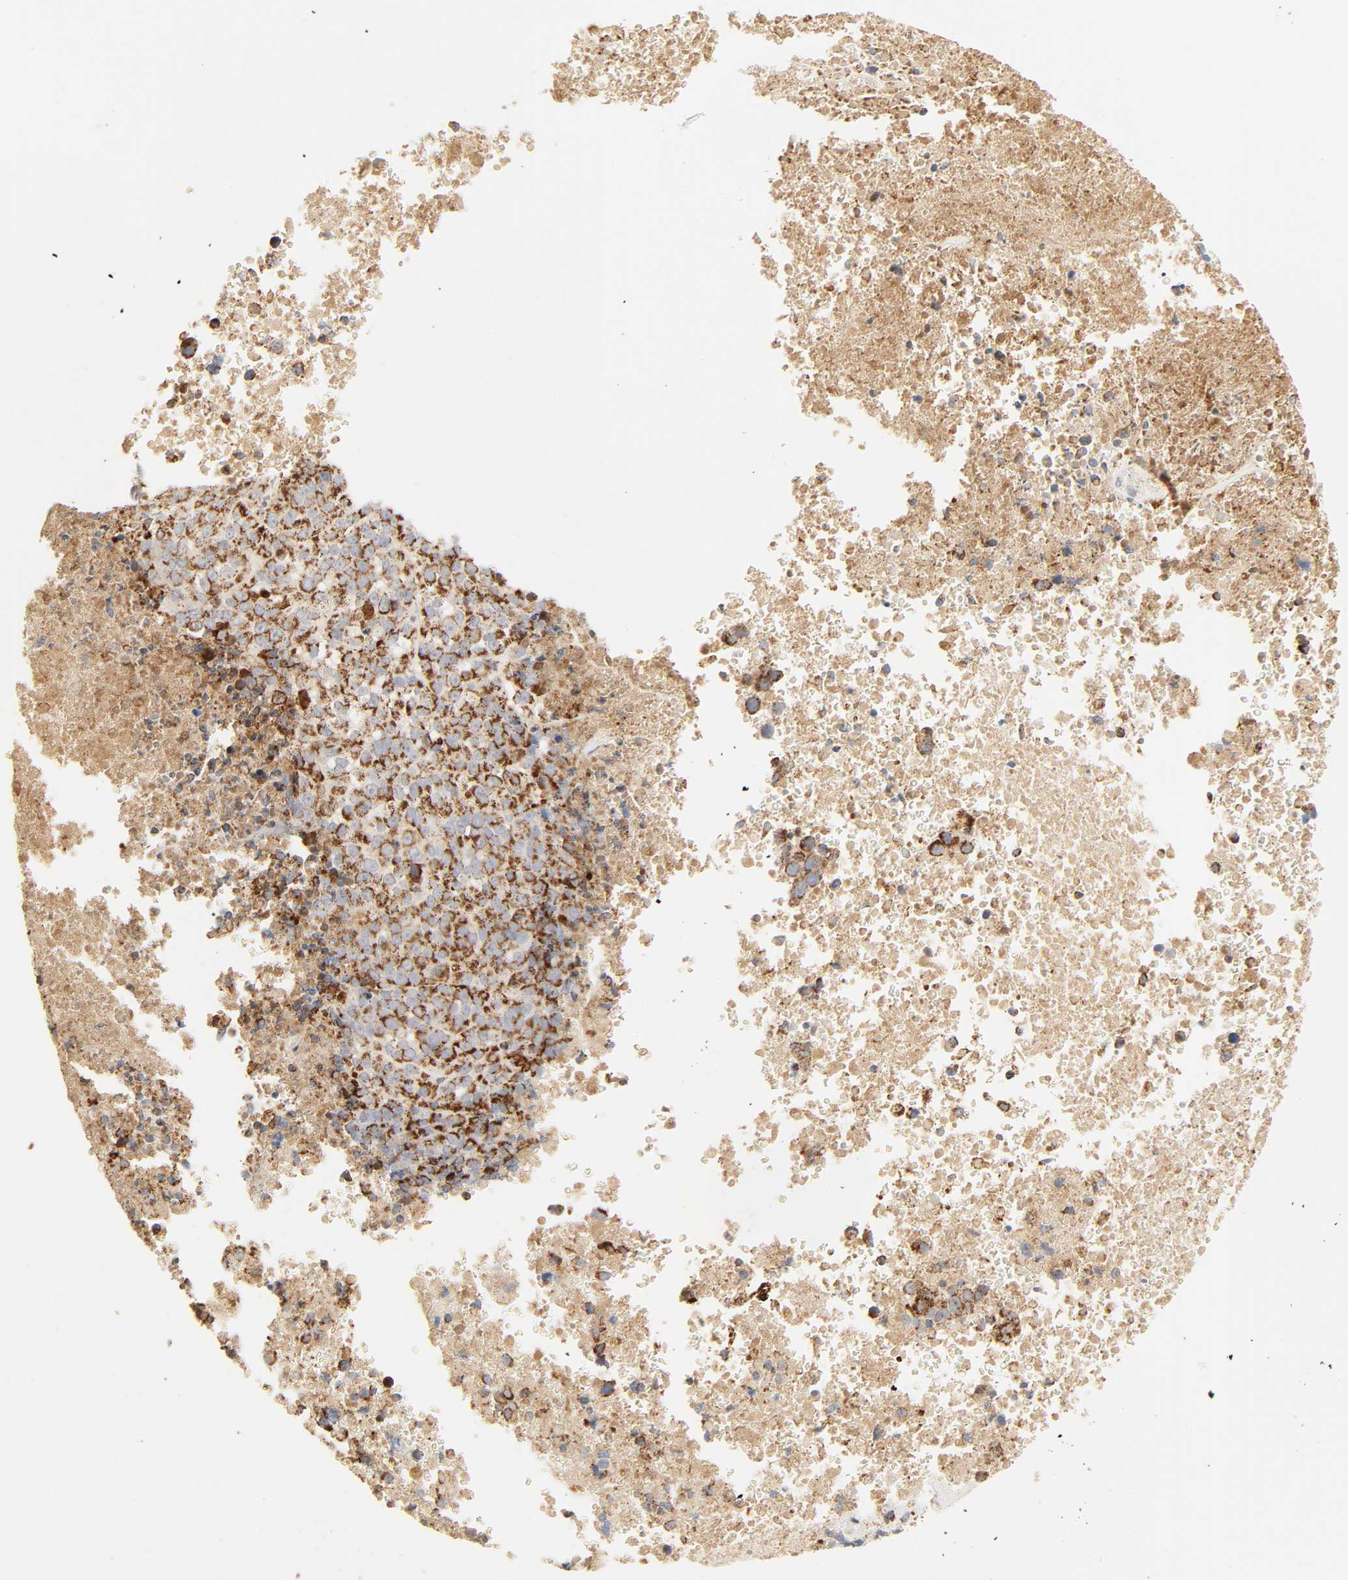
{"staining": {"intensity": "strong", "quantity": ">75%", "location": "cytoplasmic/membranous"}, "tissue": "melanoma", "cell_type": "Tumor cells", "image_type": "cancer", "snomed": [{"axis": "morphology", "description": "Malignant melanoma, Metastatic site"}, {"axis": "topography", "description": "Cerebral cortex"}], "caption": "Immunohistochemistry micrograph of neoplastic tissue: malignant melanoma (metastatic site) stained using immunohistochemistry (IHC) displays high levels of strong protein expression localized specifically in the cytoplasmic/membranous of tumor cells, appearing as a cytoplasmic/membranous brown color.", "gene": "ACAT1", "patient": {"sex": "female", "age": 52}}